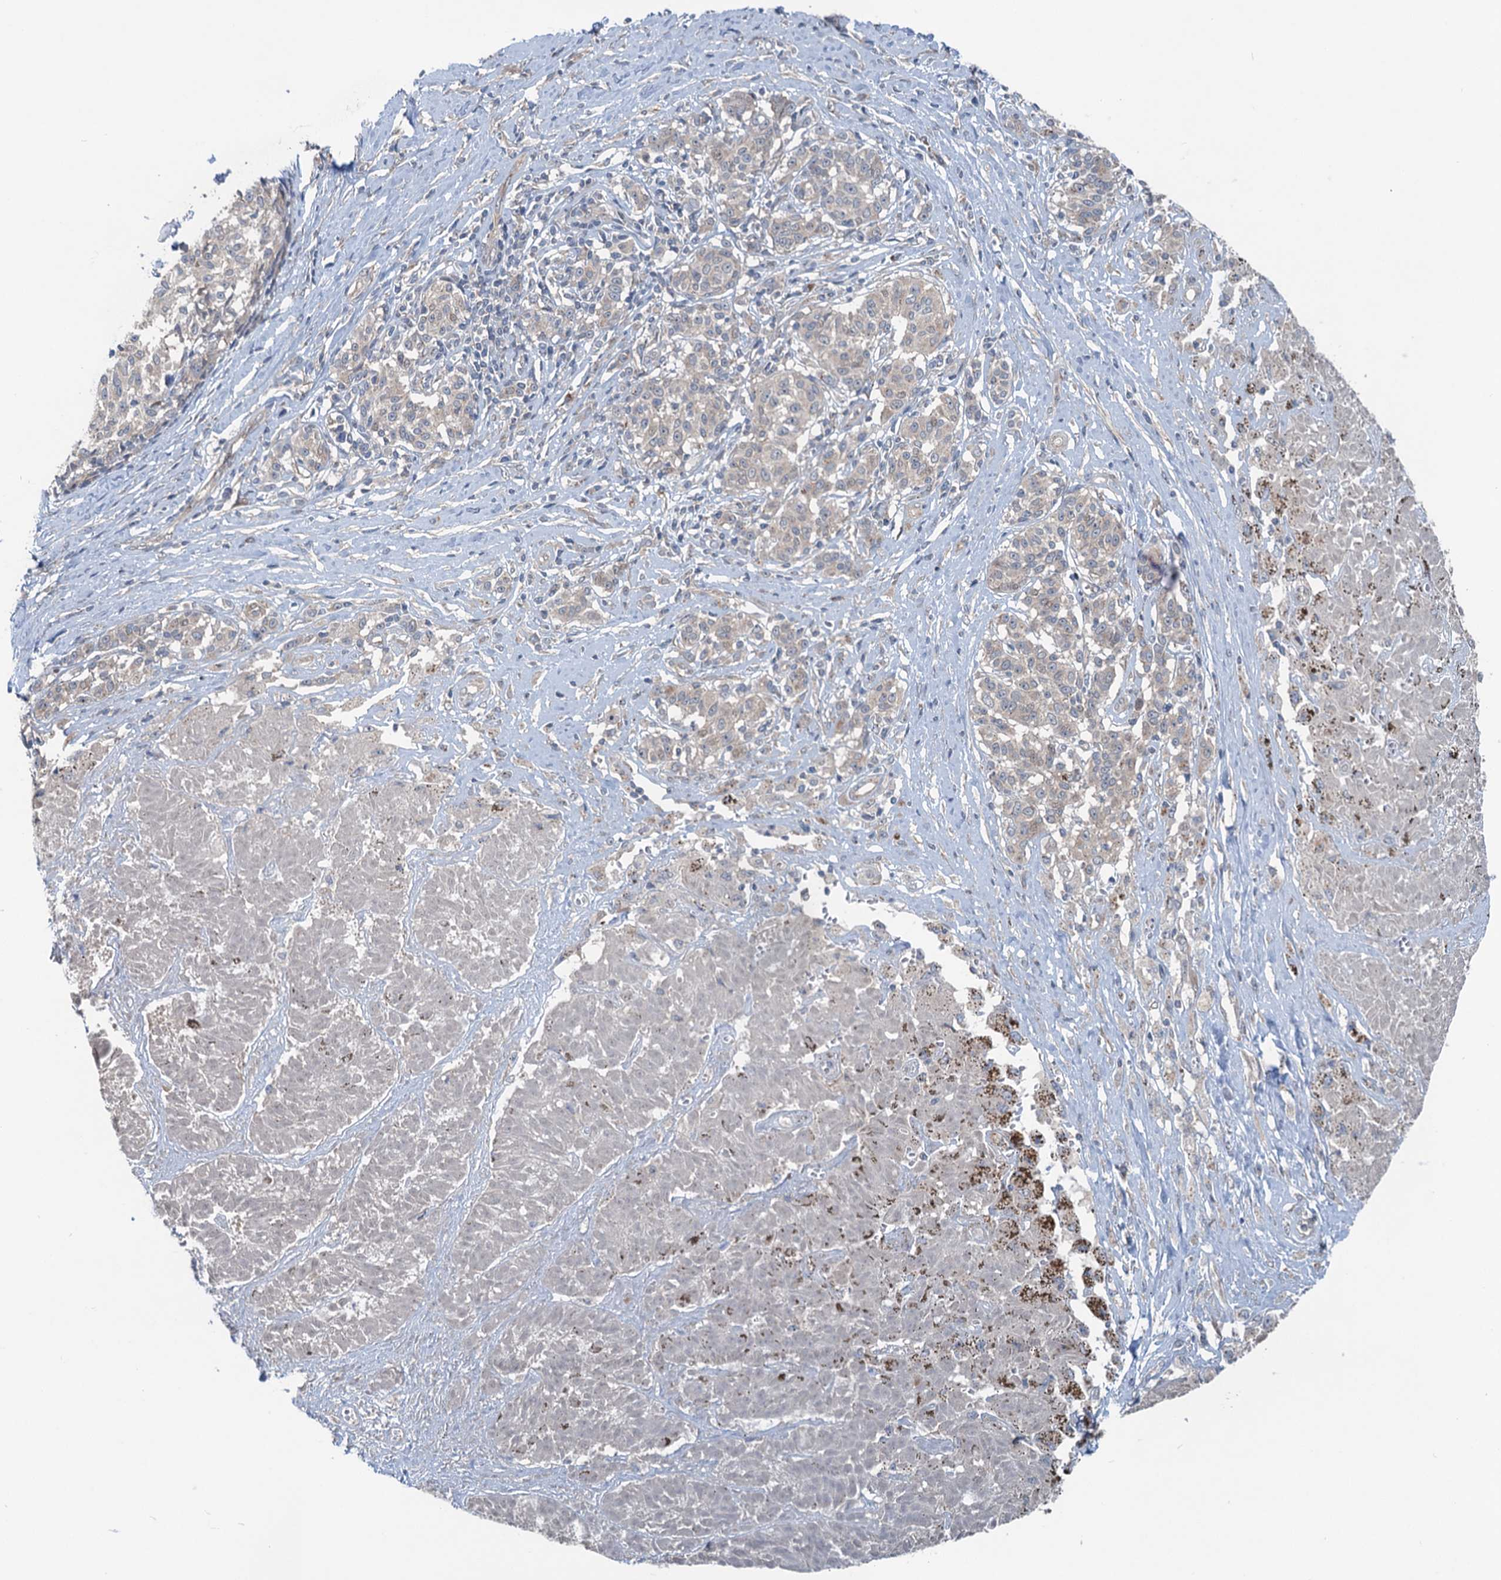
{"staining": {"intensity": "negative", "quantity": "none", "location": "none"}, "tissue": "melanoma", "cell_type": "Tumor cells", "image_type": "cancer", "snomed": [{"axis": "morphology", "description": "Malignant melanoma, NOS"}, {"axis": "topography", "description": "Skin"}], "caption": "The immunohistochemistry (IHC) image has no significant expression in tumor cells of malignant melanoma tissue.", "gene": "DYNC2I2", "patient": {"sex": "female", "age": 72}}